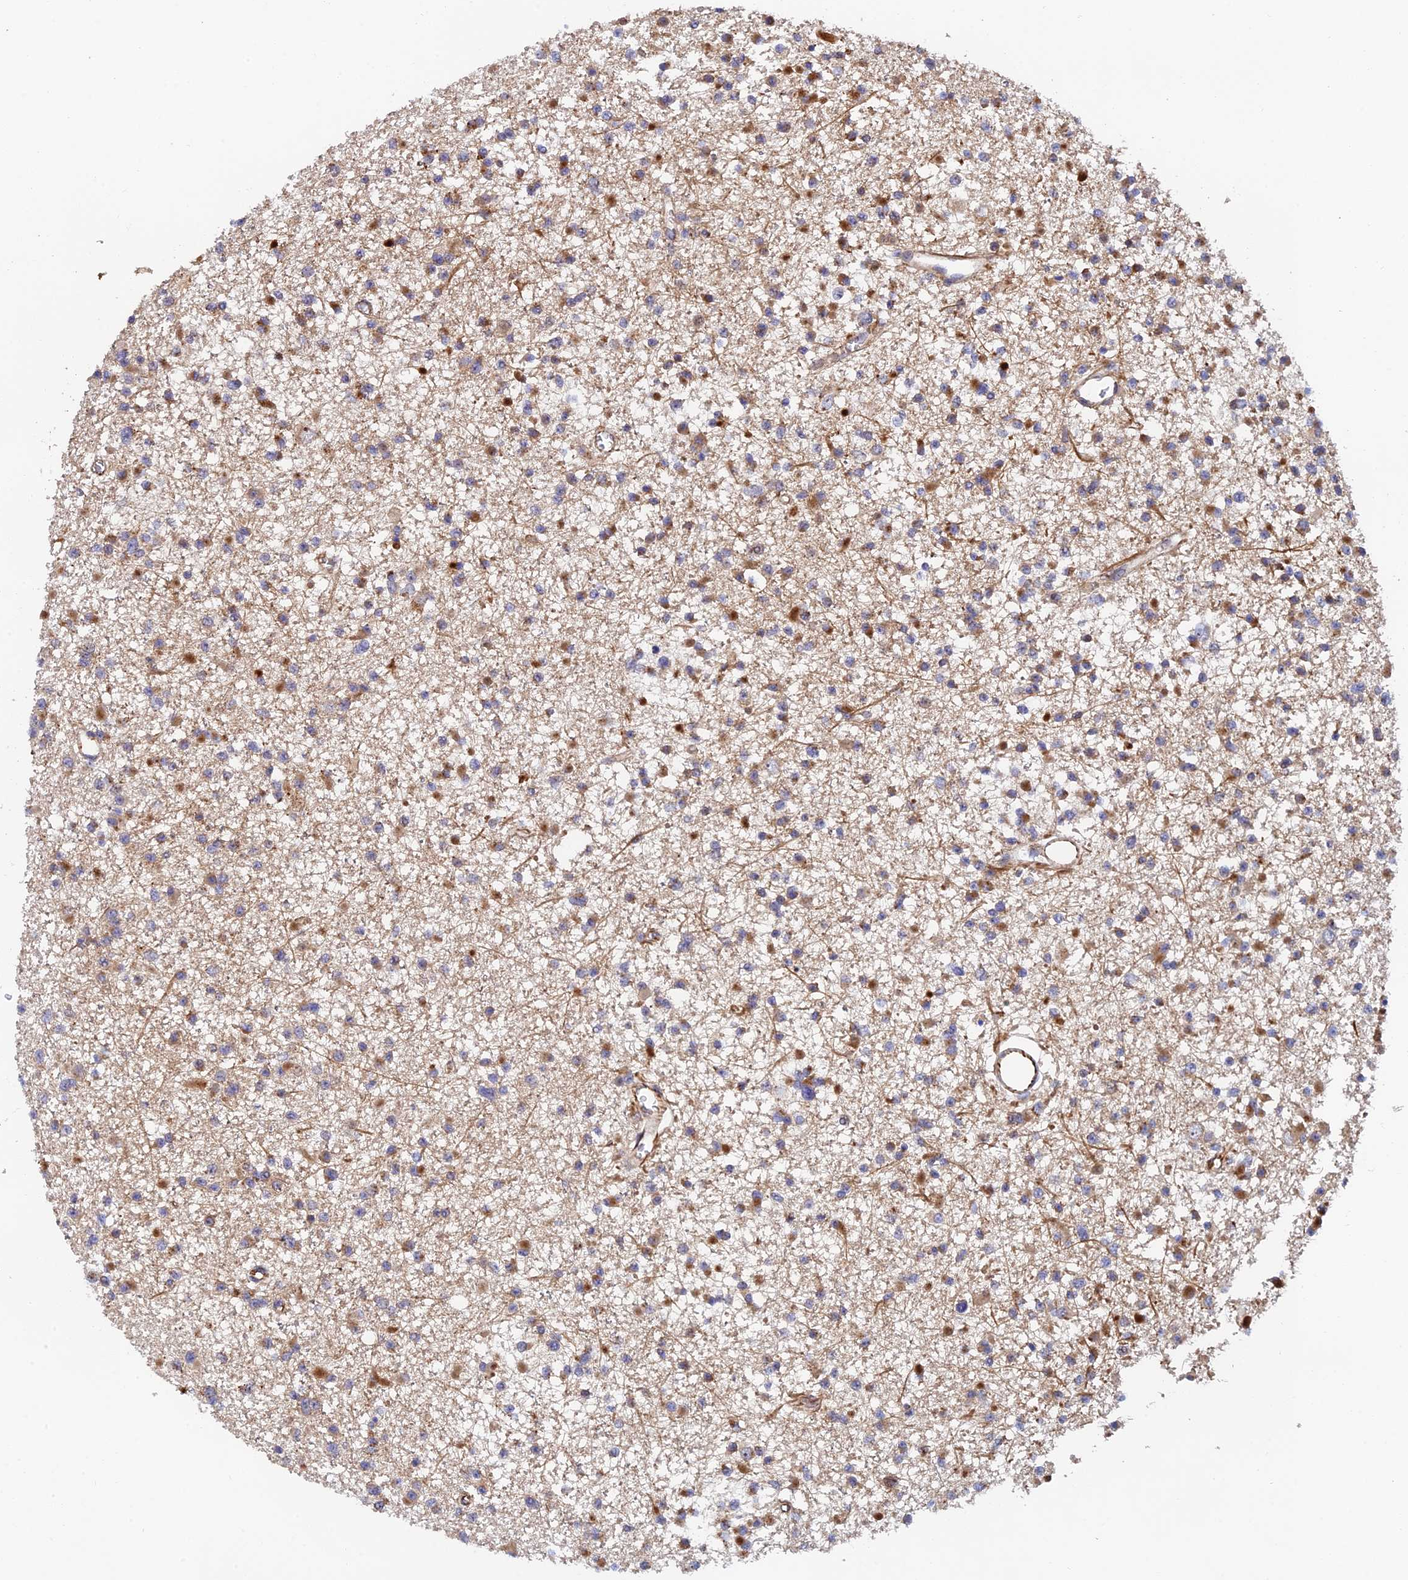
{"staining": {"intensity": "moderate", "quantity": "25%-75%", "location": "cytoplasmic/membranous"}, "tissue": "glioma", "cell_type": "Tumor cells", "image_type": "cancer", "snomed": [{"axis": "morphology", "description": "Glioma, malignant, Low grade"}, {"axis": "topography", "description": "Brain"}], "caption": "Approximately 25%-75% of tumor cells in human malignant glioma (low-grade) demonstrate moderate cytoplasmic/membranous protein positivity as visualized by brown immunohistochemical staining.", "gene": "PPP2R3C", "patient": {"sex": "female", "age": 22}}